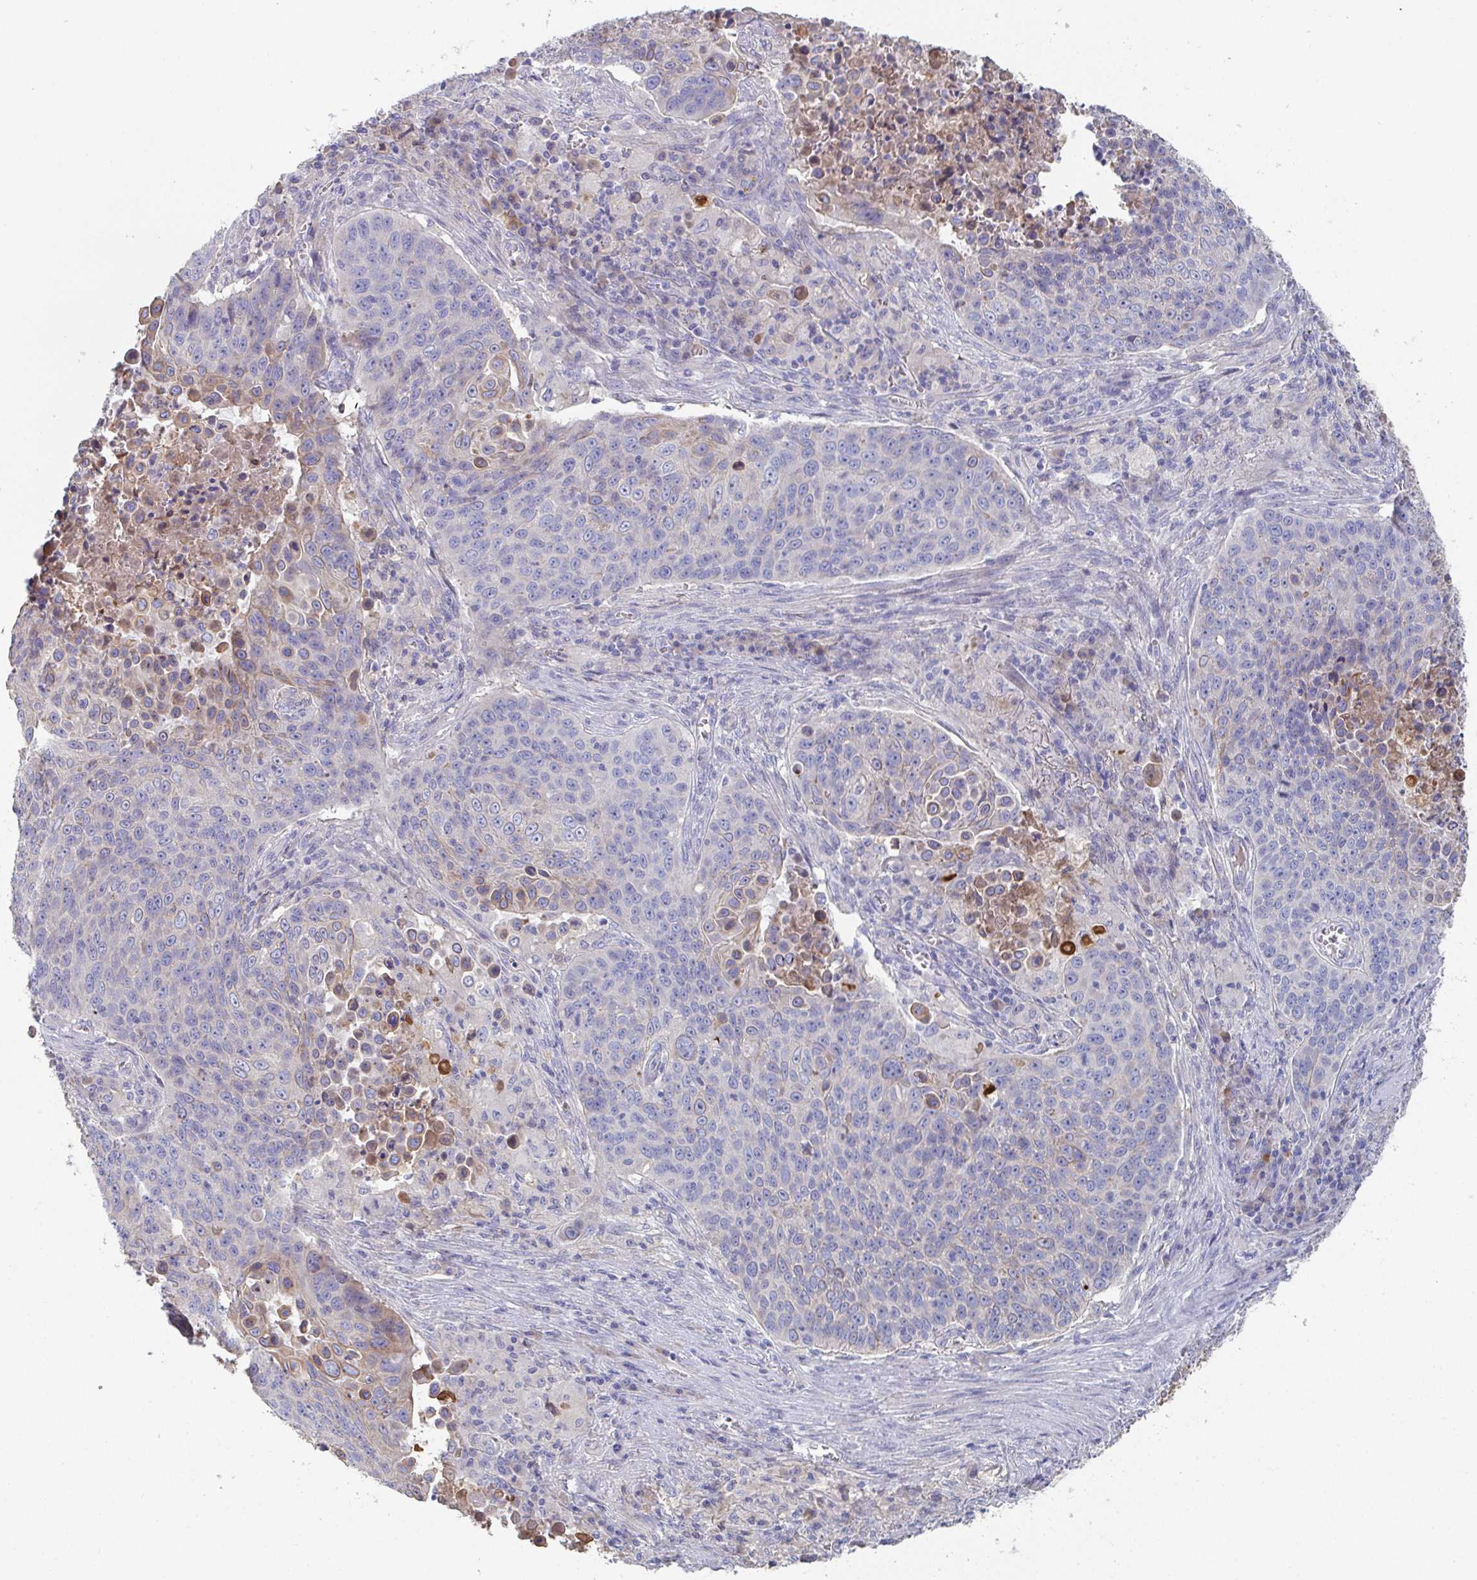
{"staining": {"intensity": "weak", "quantity": "<25%", "location": "cytoplasmic/membranous"}, "tissue": "lung cancer", "cell_type": "Tumor cells", "image_type": "cancer", "snomed": [{"axis": "morphology", "description": "Squamous cell carcinoma, NOS"}, {"axis": "topography", "description": "Lung"}], "caption": "This is an immunohistochemistry histopathology image of human lung cancer (squamous cell carcinoma). There is no expression in tumor cells.", "gene": "ANO5", "patient": {"sex": "male", "age": 78}}